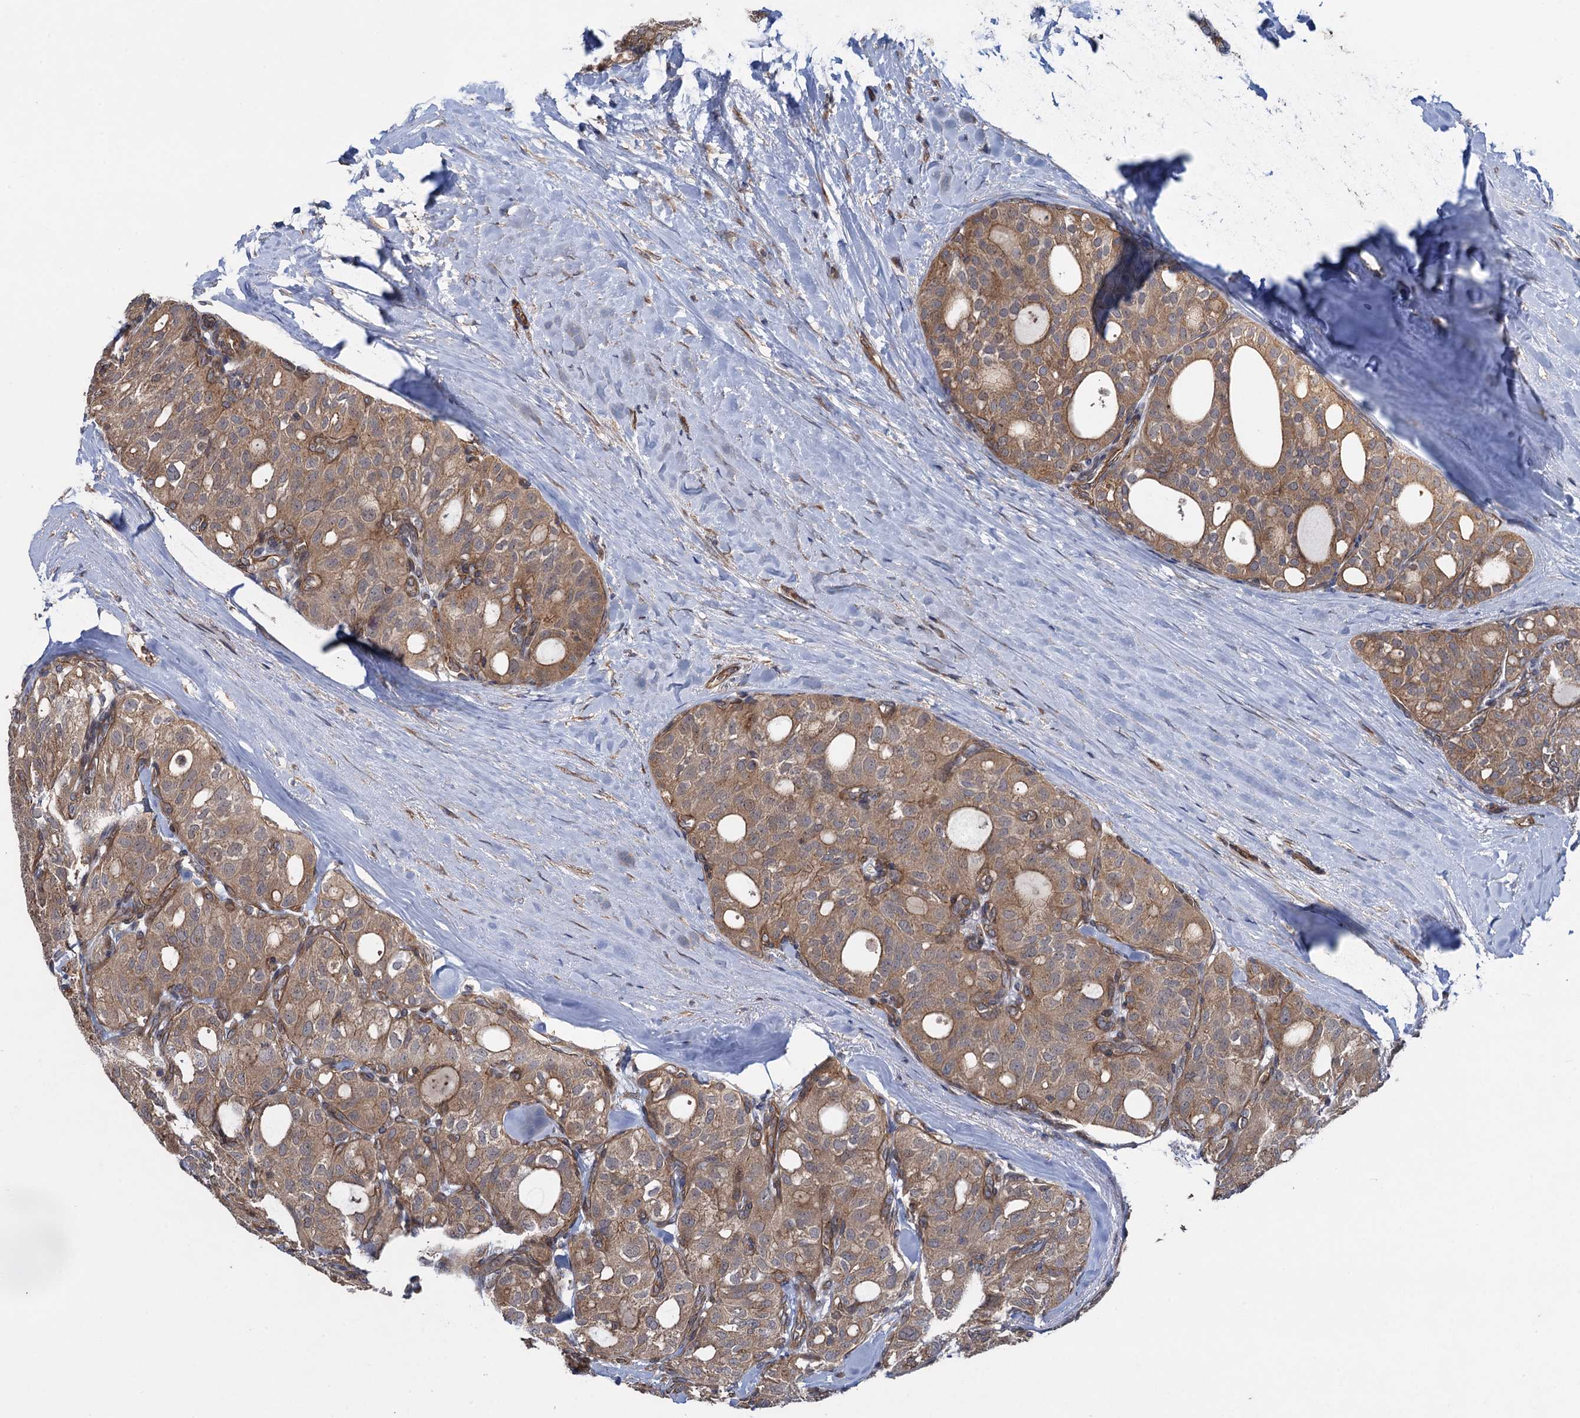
{"staining": {"intensity": "weak", "quantity": ">75%", "location": "cytoplasmic/membranous"}, "tissue": "thyroid cancer", "cell_type": "Tumor cells", "image_type": "cancer", "snomed": [{"axis": "morphology", "description": "Follicular adenoma carcinoma, NOS"}, {"axis": "topography", "description": "Thyroid gland"}], "caption": "Tumor cells demonstrate low levels of weak cytoplasmic/membranous positivity in approximately >75% of cells in human thyroid cancer (follicular adenoma carcinoma).", "gene": "HAUS1", "patient": {"sex": "male", "age": 75}}